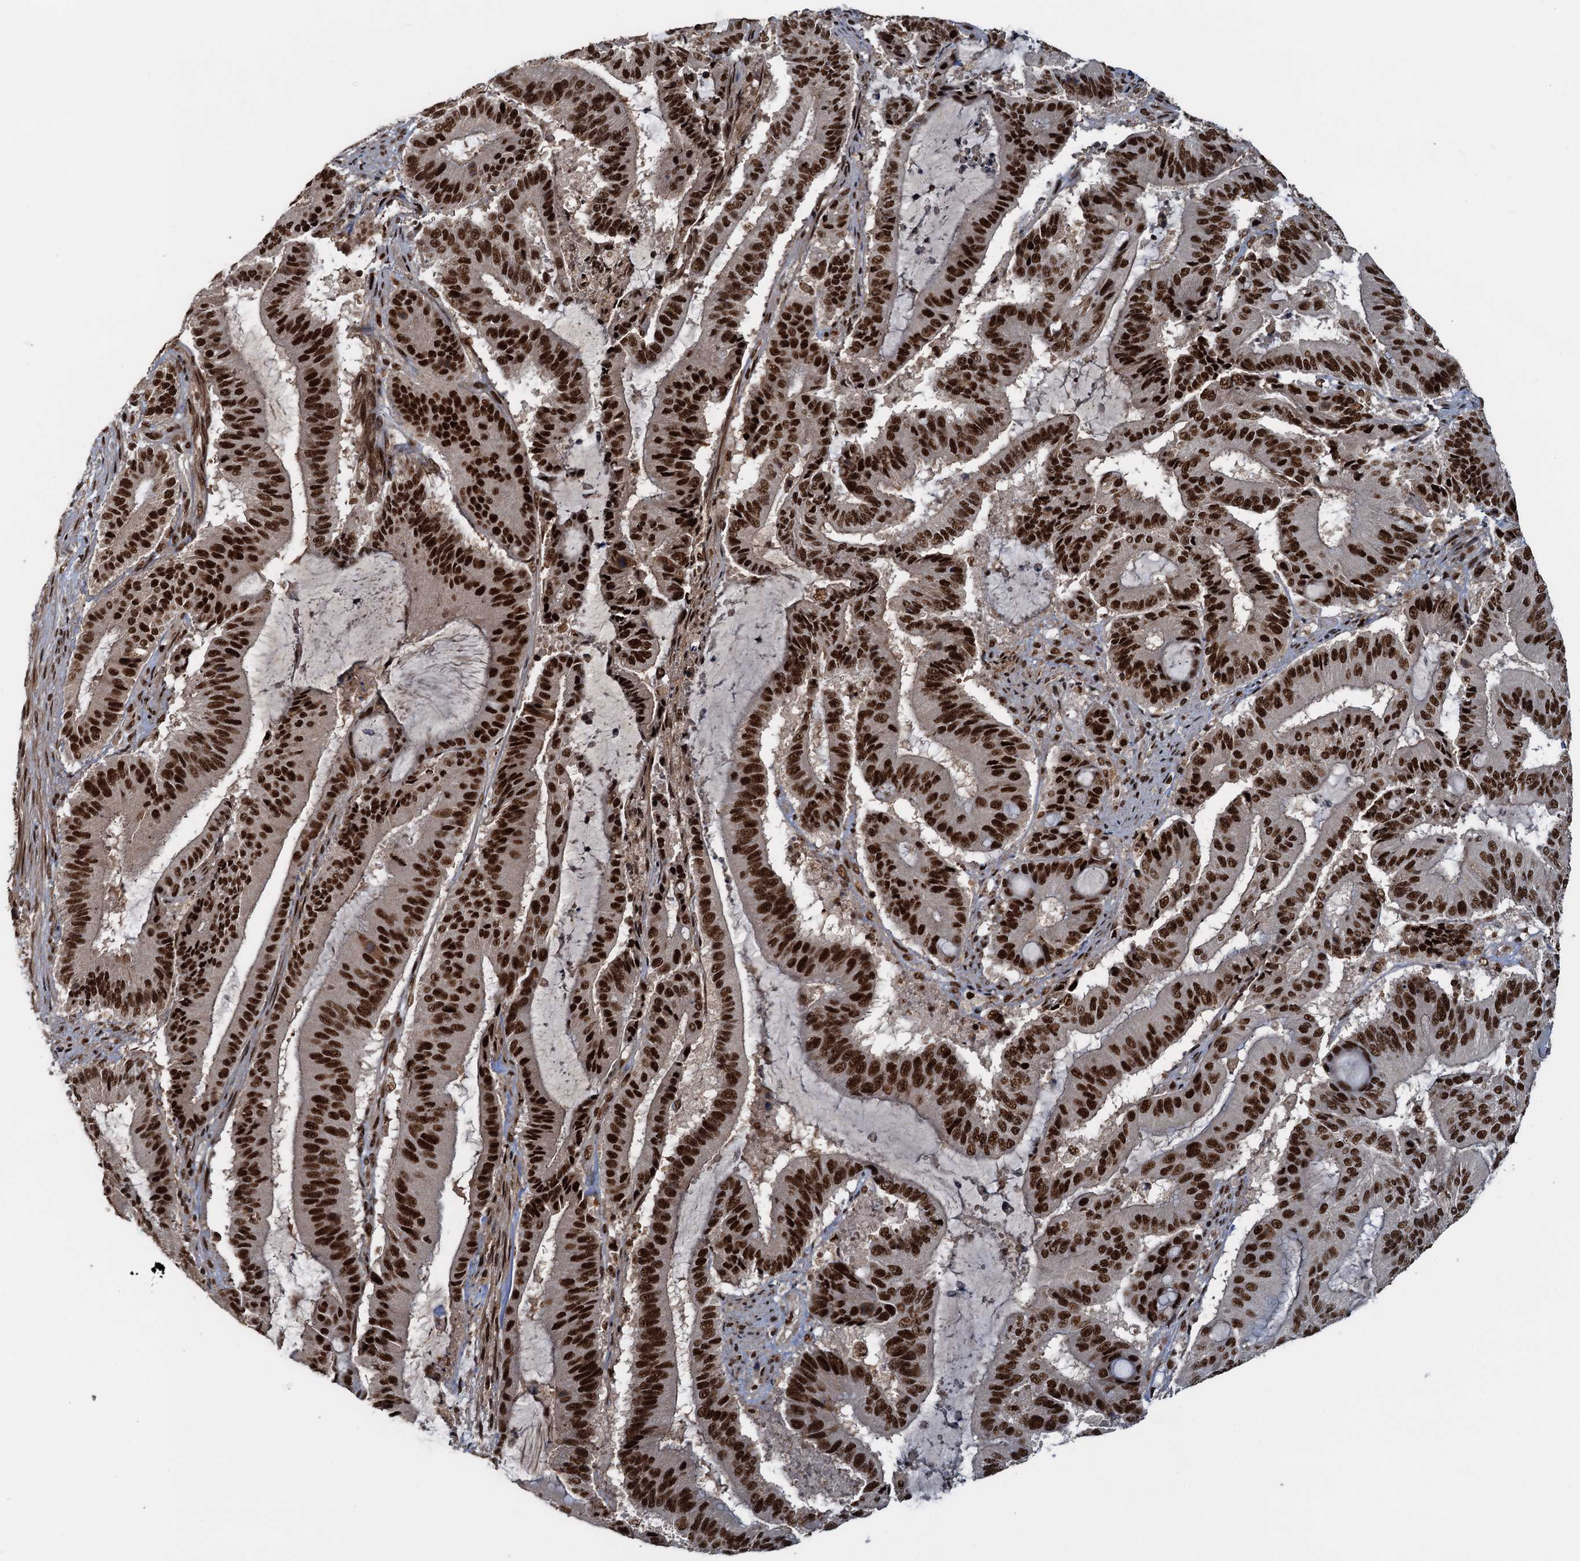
{"staining": {"intensity": "strong", "quantity": ">75%", "location": "nuclear"}, "tissue": "liver cancer", "cell_type": "Tumor cells", "image_type": "cancer", "snomed": [{"axis": "morphology", "description": "Normal tissue, NOS"}, {"axis": "morphology", "description": "Cholangiocarcinoma"}, {"axis": "topography", "description": "Liver"}, {"axis": "topography", "description": "Peripheral nerve tissue"}], "caption": "Liver cancer stained with a protein marker demonstrates strong staining in tumor cells.", "gene": "ZC3H18", "patient": {"sex": "female", "age": 73}}